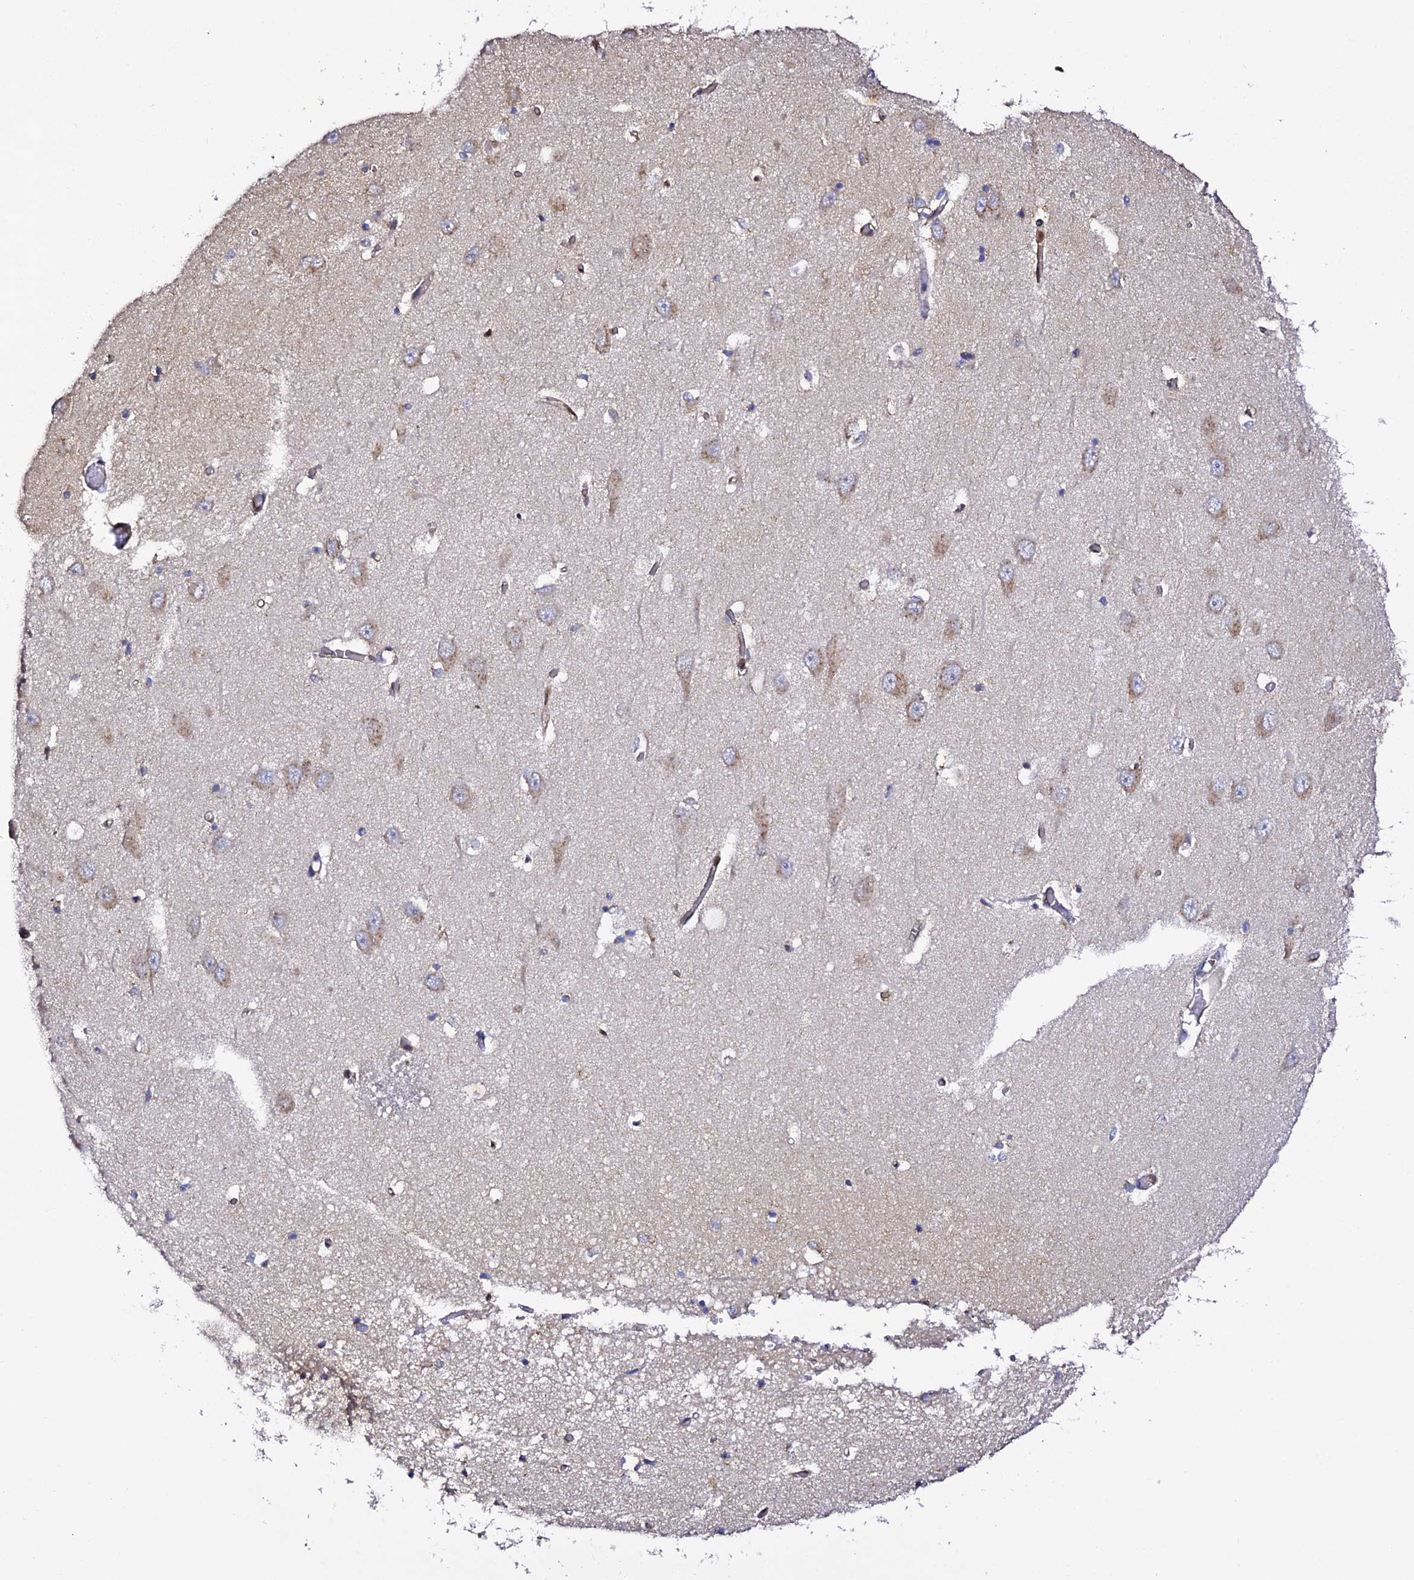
{"staining": {"intensity": "negative", "quantity": "none", "location": "none"}, "tissue": "hippocampus", "cell_type": "Glial cells", "image_type": "normal", "snomed": [{"axis": "morphology", "description": "Normal tissue, NOS"}, {"axis": "topography", "description": "Hippocampus"}], "caption": "Histopathology image shows no significant protein staining in glial cells of benign hippocampus. (Stains: DAB IHC with hematoxylin counter stain, Microscopy: brightfield microscopy at high magnification).", "gene": "TRPV2", "patient": {"sex": "male", "age": 70}}